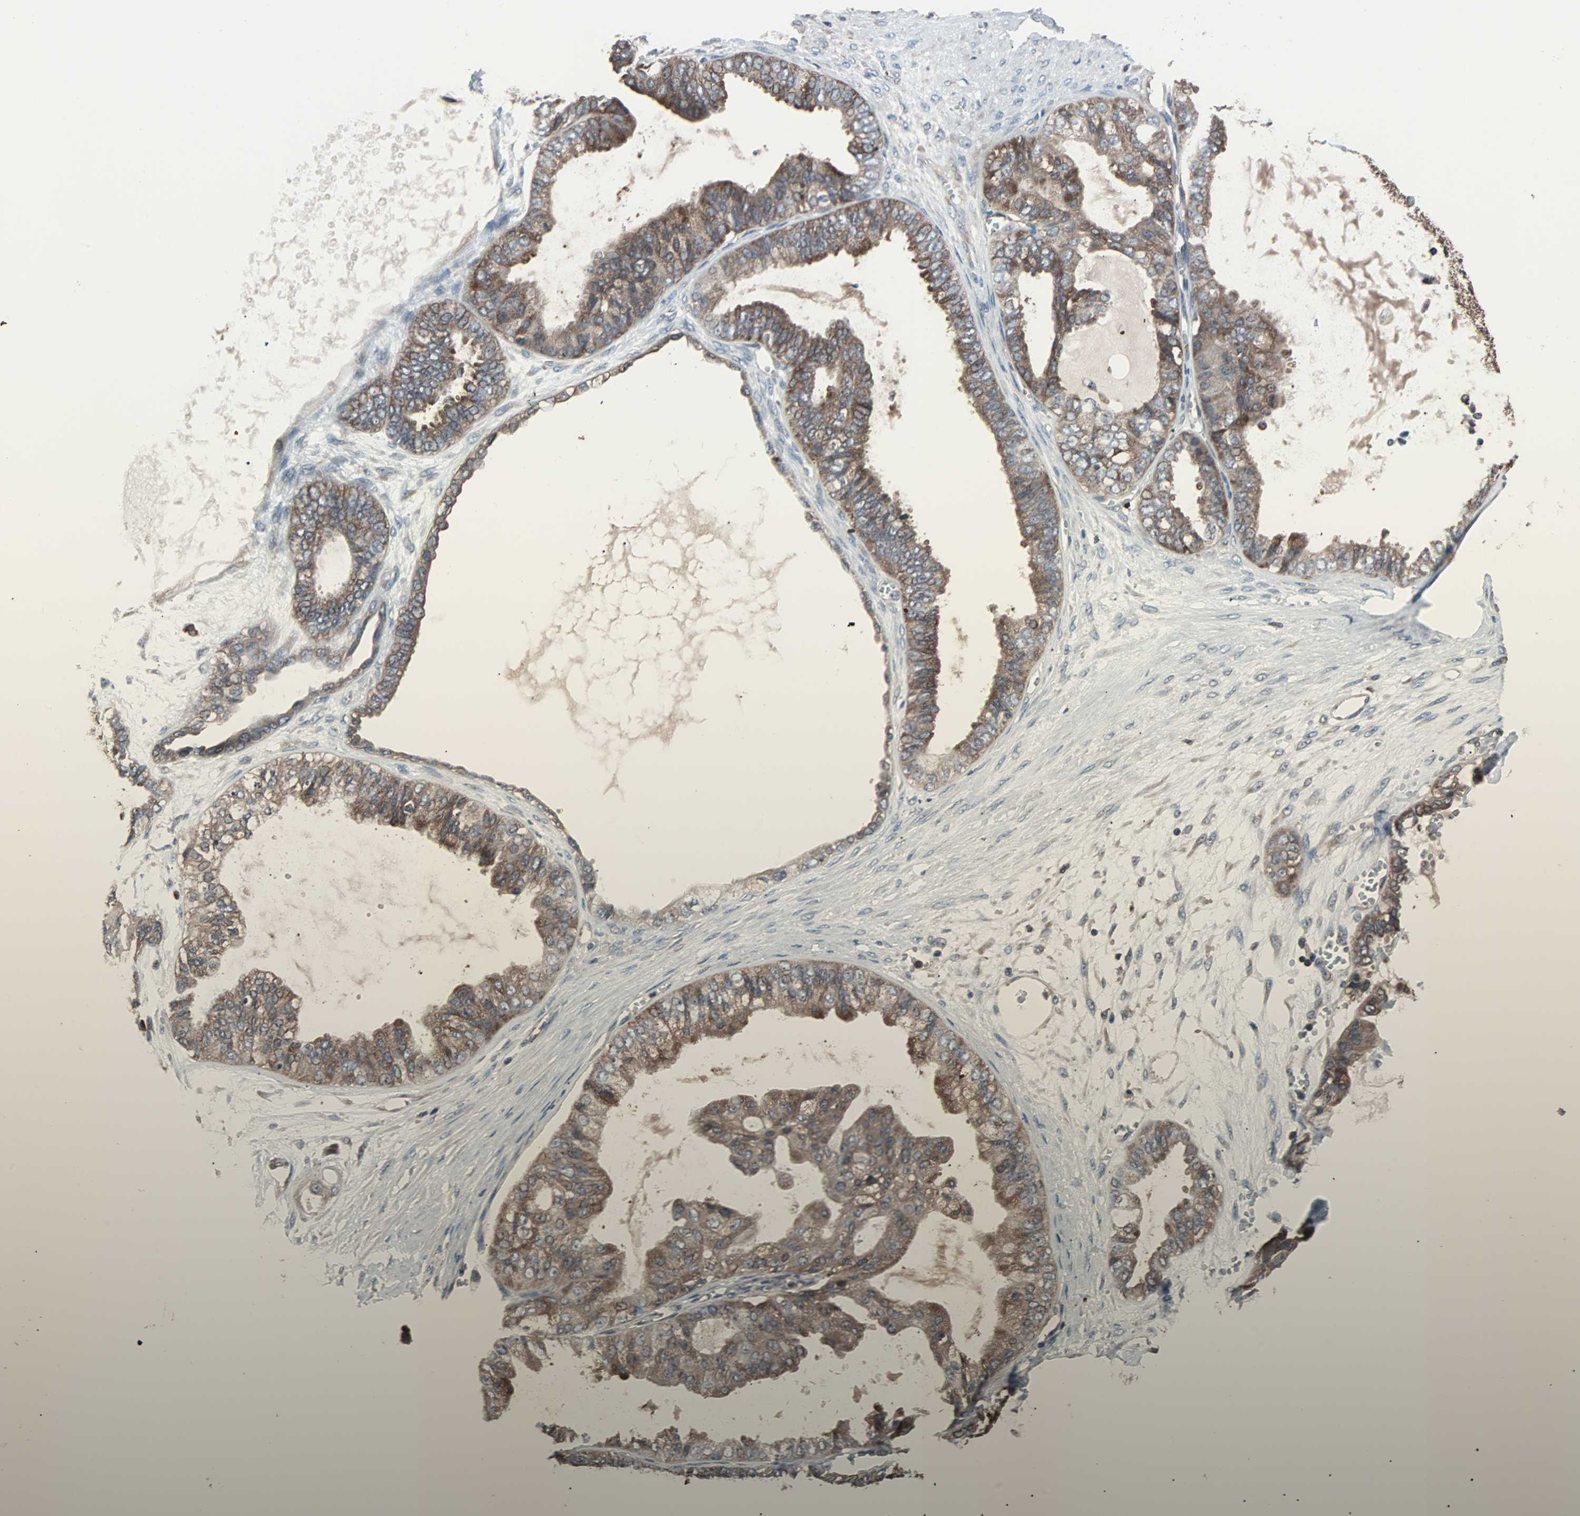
{"staining": {"intensity": "moderate", "quantity": ">75%", "location": "cytoplasmic/membranous"}, "tissue": "ovarian cancer", "cell_type": "Tumor cells", "image_type": "cancer", "snomed": [{"axis": "morphology", "description": "Carcinoma, NOS"}, {"axis": "morphology", "description": "Carcinoma, endometroid"}, {"axis": "topography", "description": "Ovary"}], "caption": "The histopathology image reveals staining of ovarian endometroid carcinoma, revealing moderate cytoplasmic/membranous protein expression (brown color) within tumor cells.", "gene": "PAK1", "patient": {"sex": "female", "age": 50}}